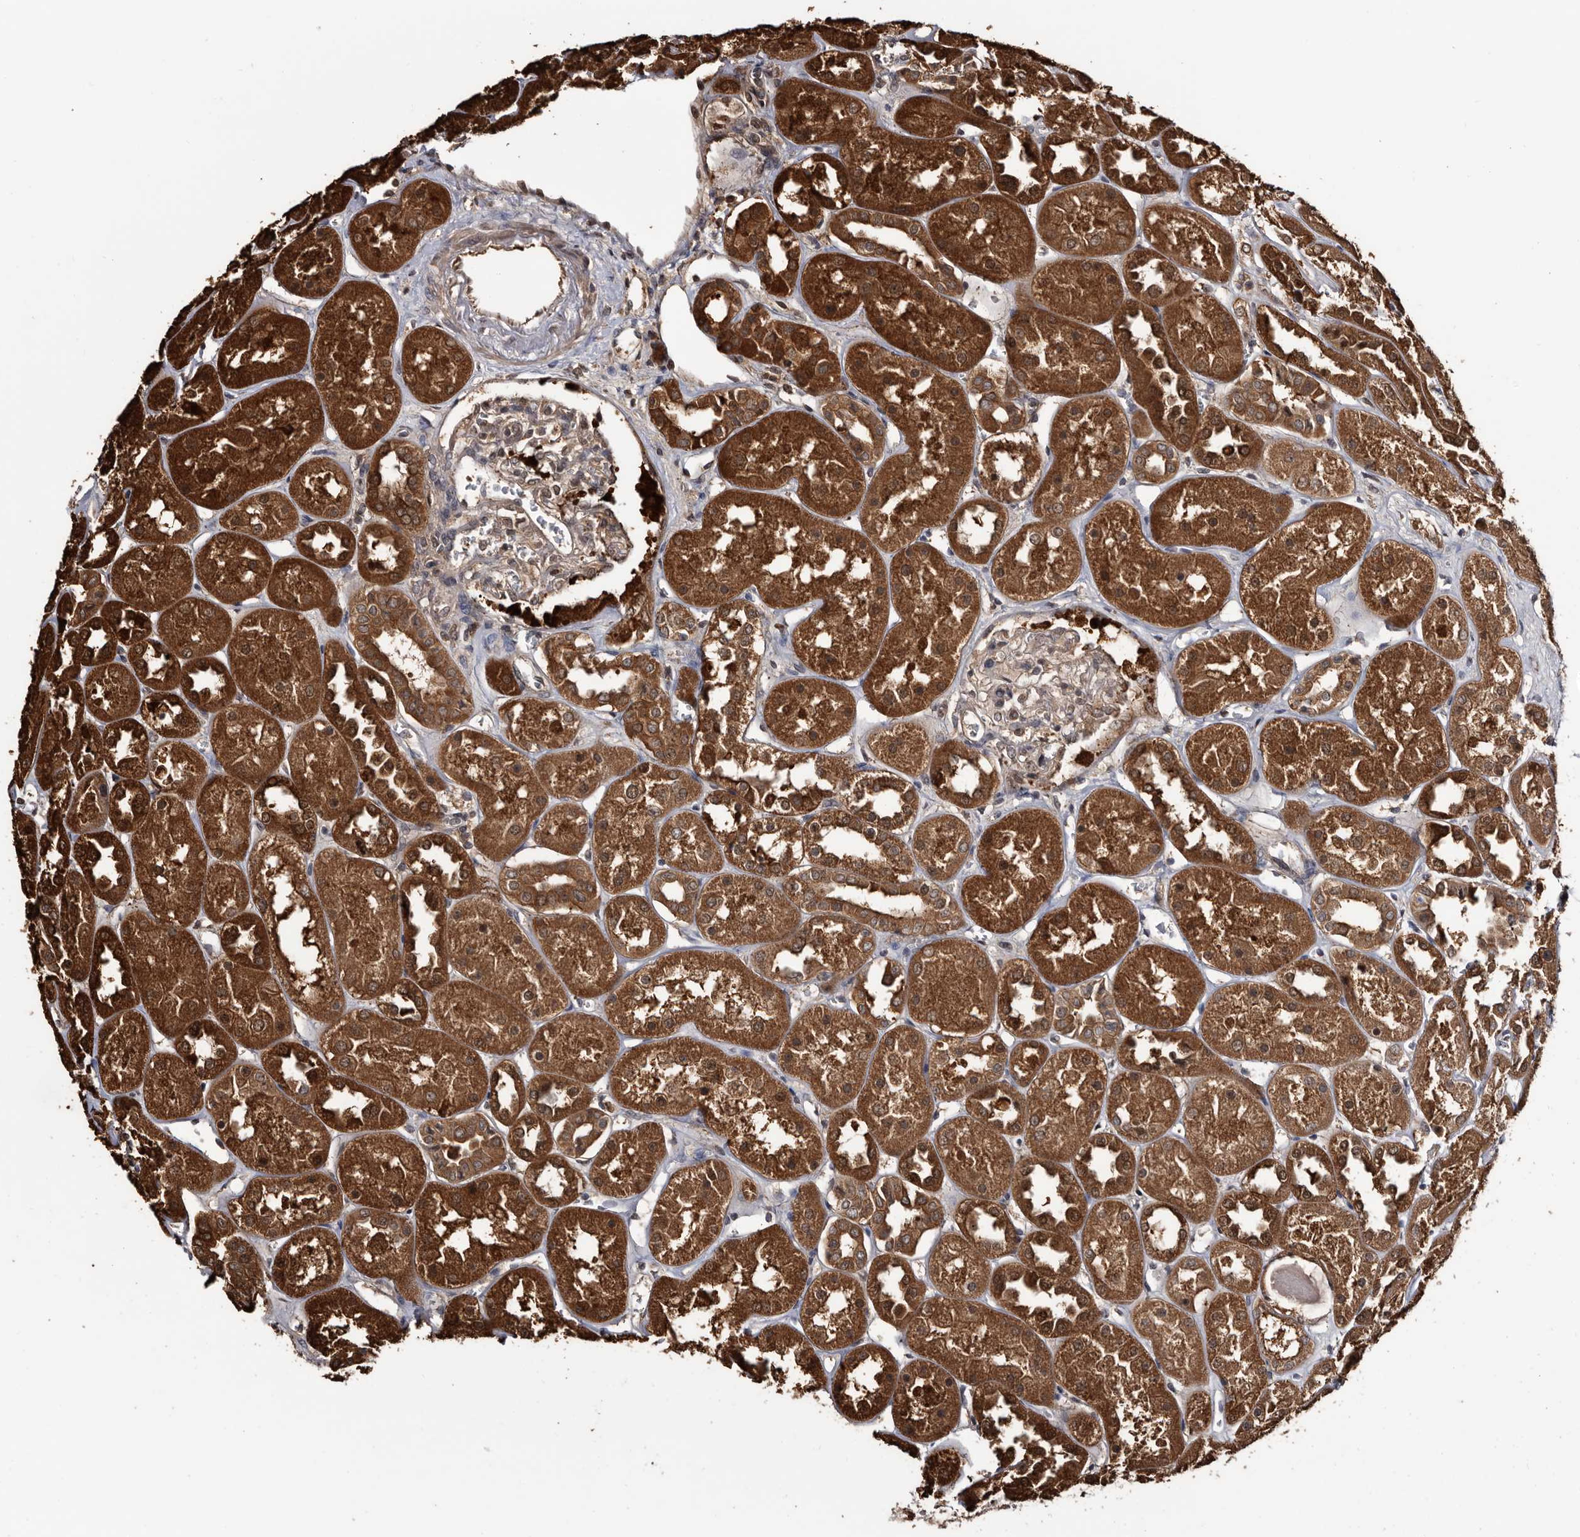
{"staining": {"intensity": "strong", "quantity": "<25%", "location": "cytoplasmic/membranous"}, "tissue": "kidney", "cell_type": "Cells in glomeruli", "image_type": "normal", "snomed": [{"axis": "morphology", "description": "Normal tissue, NOS"}, {"axis": "topography", "description": "Kidney"}], "caption": "Protein analysis of normal kidney reveals strong cytoplasmic/membranous positivity in approximately <25% of cells in glomeruli. (DAB (3,3'-diaminobenzidine) IHC, brown staining for protein, blue staining for nuclei).", "gene": "TTI2", "patient": {"sex": "male", "age": 70}}